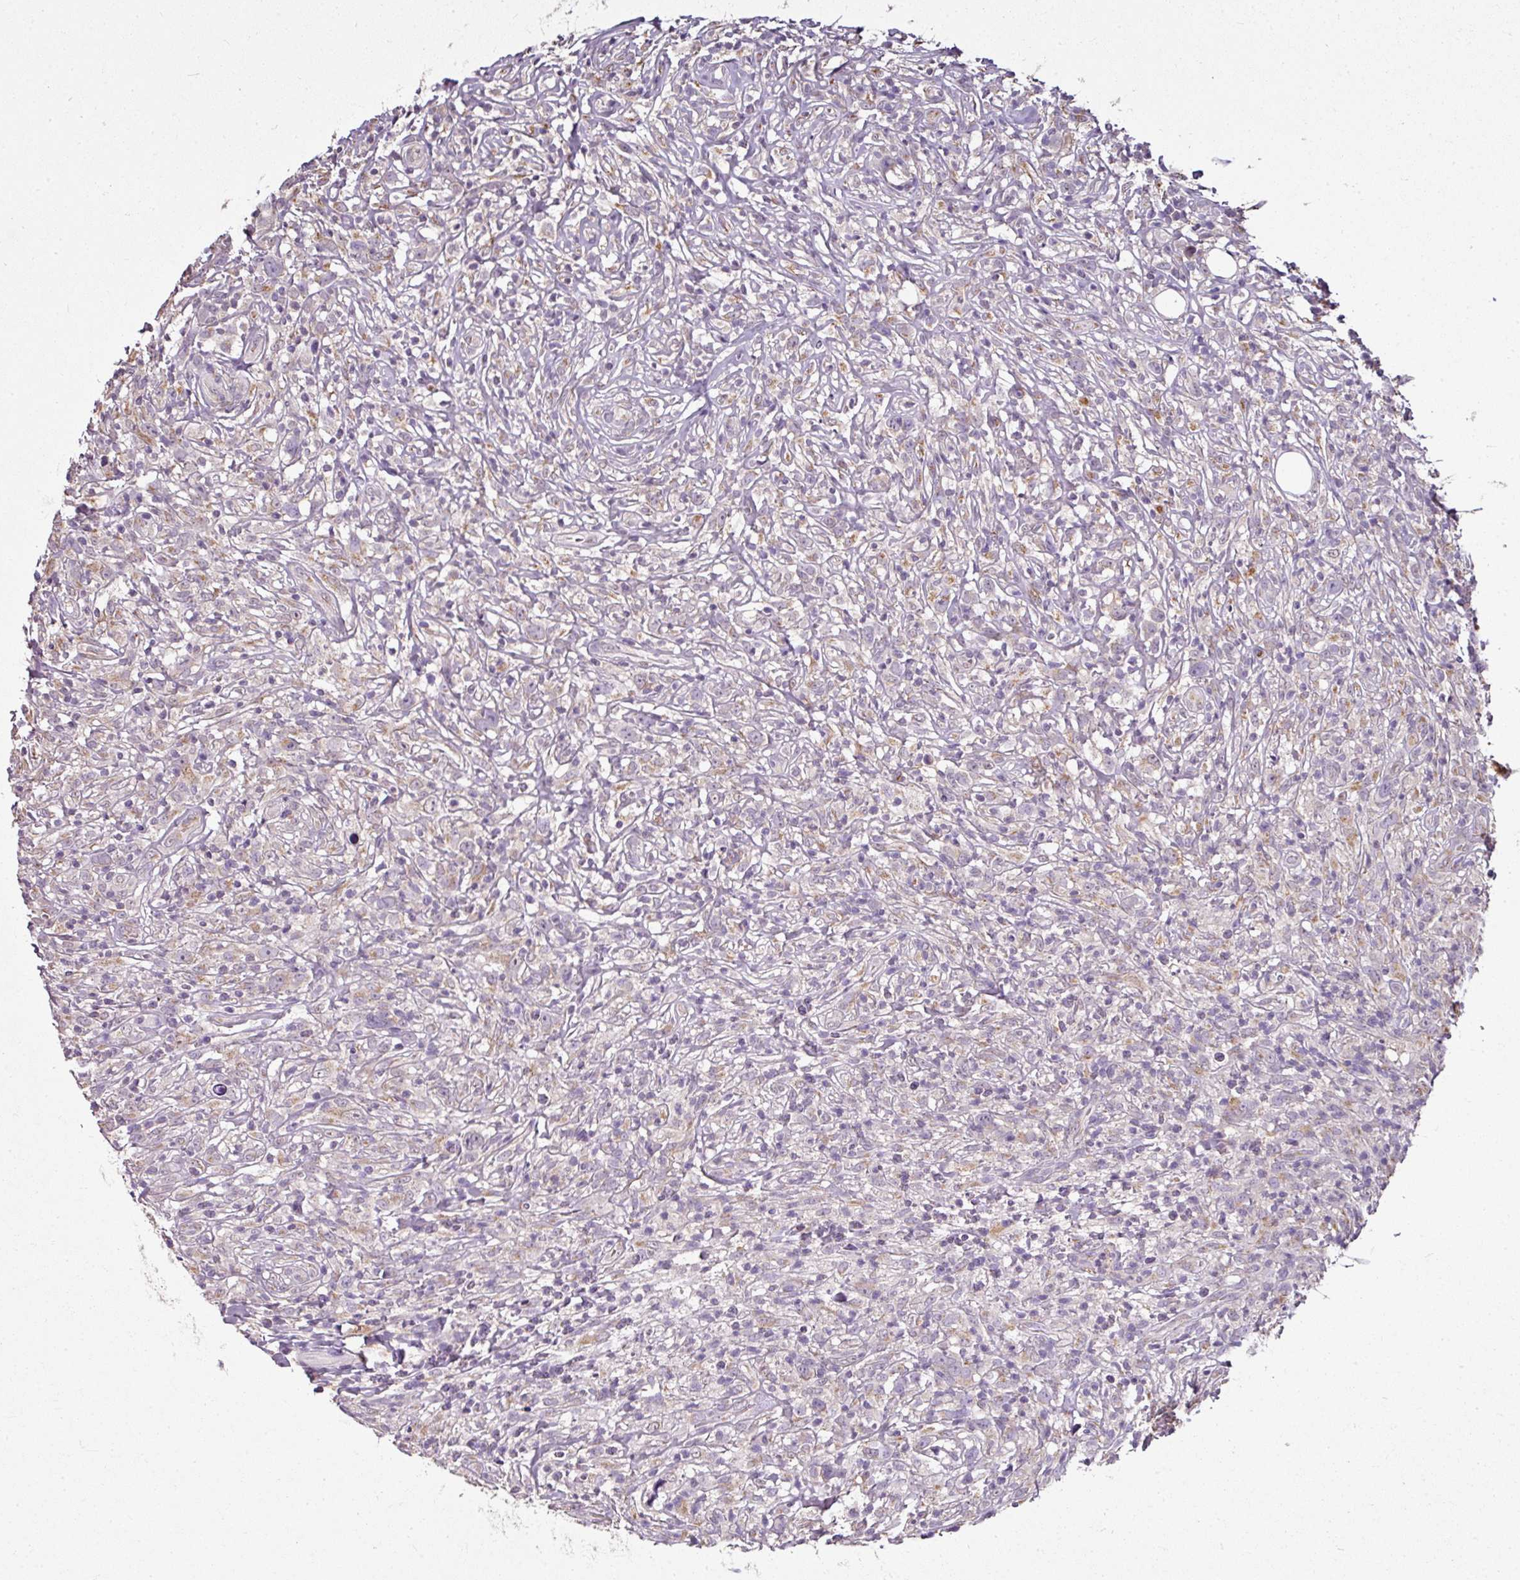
{"staining": {"intensity": "negative", "quantity": "none", "location": "none"}, "tissue": "lymphoma", "cell_type": "Tumor cells", "image_type": "cancer", "snomed": [{"axis": "morphology", "description": "Hodgkin's disease, NOS"}, {"axis": "topography", "description": "No Tissue"}], "caption": "IHC photomicrograph of human lymphoma stained for a protein (brown), which demonstrates no expression in tumor cells. Nuclei are stained in blue.", "gene": "JPH2", "patient": {"sex": "female", "age": 21}}